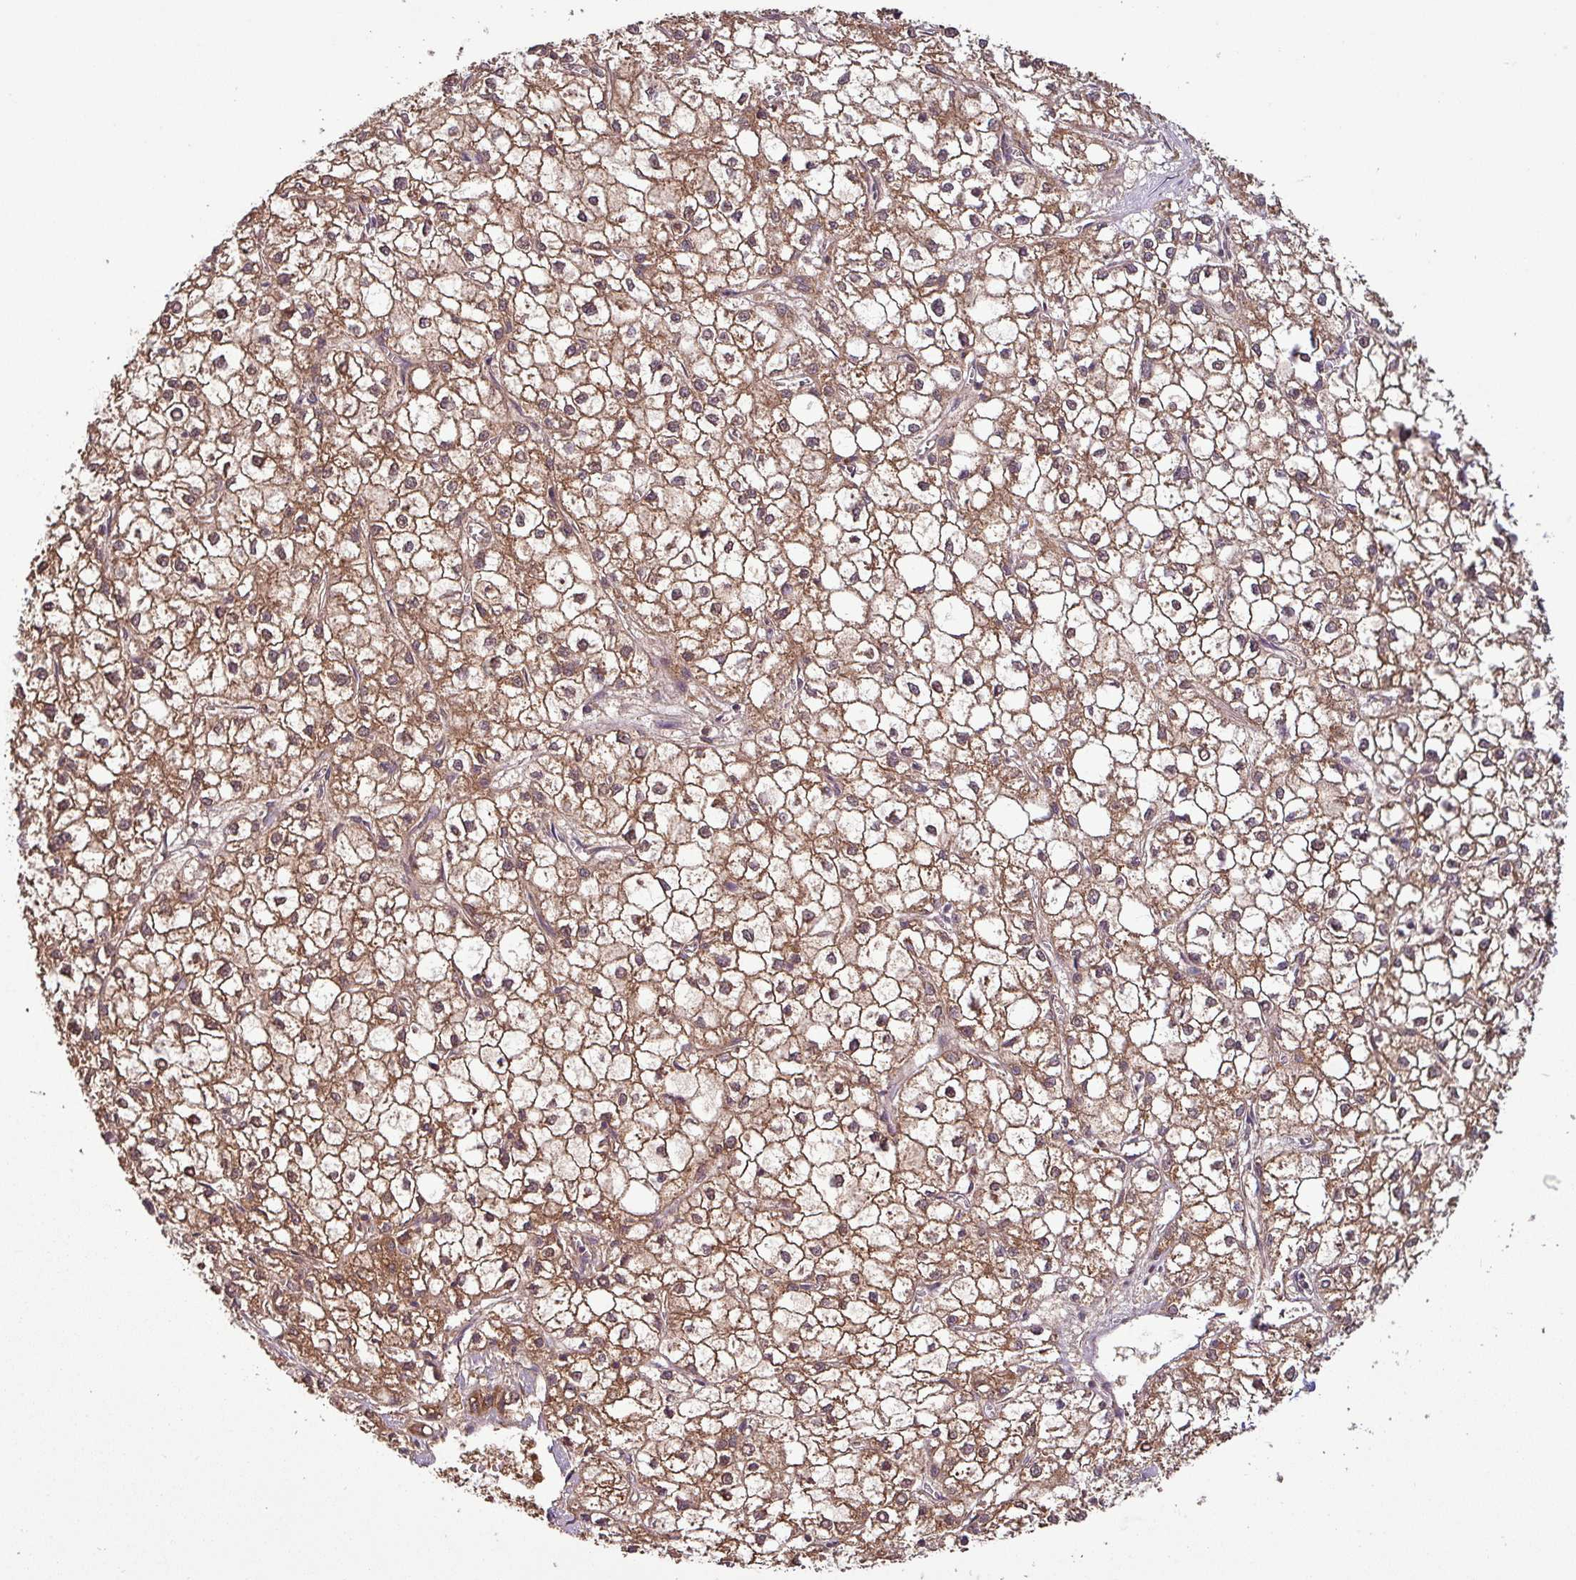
{"staining": {"intensity": "weak", "quantity": ">75%", "location": "cytoplasmic/membranous,nuclear"}, "tissue": "liver cancer", "cell_type": "Tumor cells", "image_type": "cancer", "snomed": [{"axis": "morphology", "description": "Carcinoma, Hepatocellular, NOS"}, {"axis": "topography", "description": "Liver"}], "caption": "A high-resolution photomicrograph shows immunohistochemistry staining of liver hepatocellular carcinoma, which reveals weak cytoplasmic/membranous and nuclear staining in approximately >75% of tumor cells. The protein is shown in brown color, while the nuclei are stained blue.", "gene": "NT5C3A", "patient": {"sex": "female", "age": 43}}